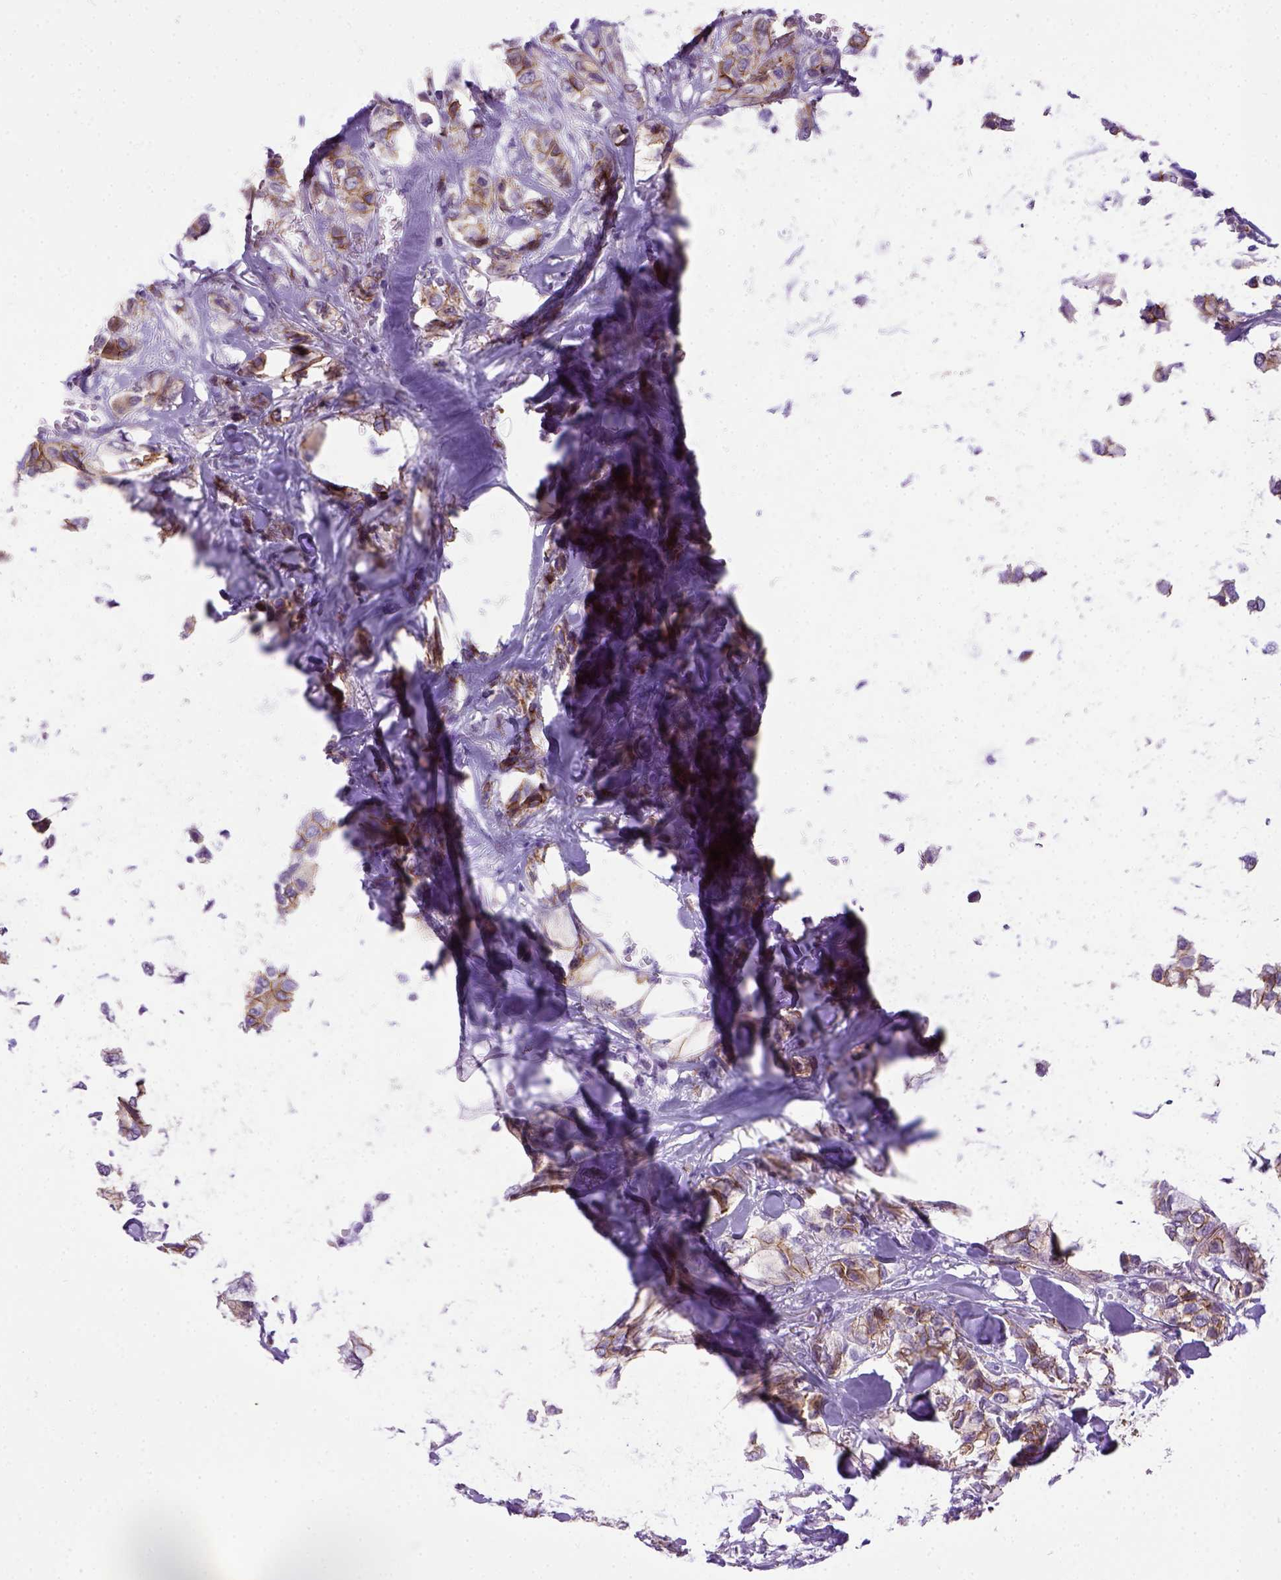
{"staining": {"intensity": "moderate", "quantity": ">75%", "location": "cytoplasmic/membranous"}, "tissue": "breast cancer", "cell_type": "Tumor cells", "image_type": "cancer", "snomed": [{"axis": "morphology", "description": "Duct carcinoma"}, {"axis": "topography", "description": "Breast"}], "caption": "Immunohistochemistry (IHC) micrograph of neoplastic tissue: breast invasive ductal carcinoma stained using immunohistochemistry (IHC) exhibits medium levels of moderate protein expression localized specifically in the cytoplasmic/membranous of tumor cells, appearing as a cytoplasmic/membranous brown color.", "gene": "CDH1", "patient": {"sex": "female", "age": 85}}